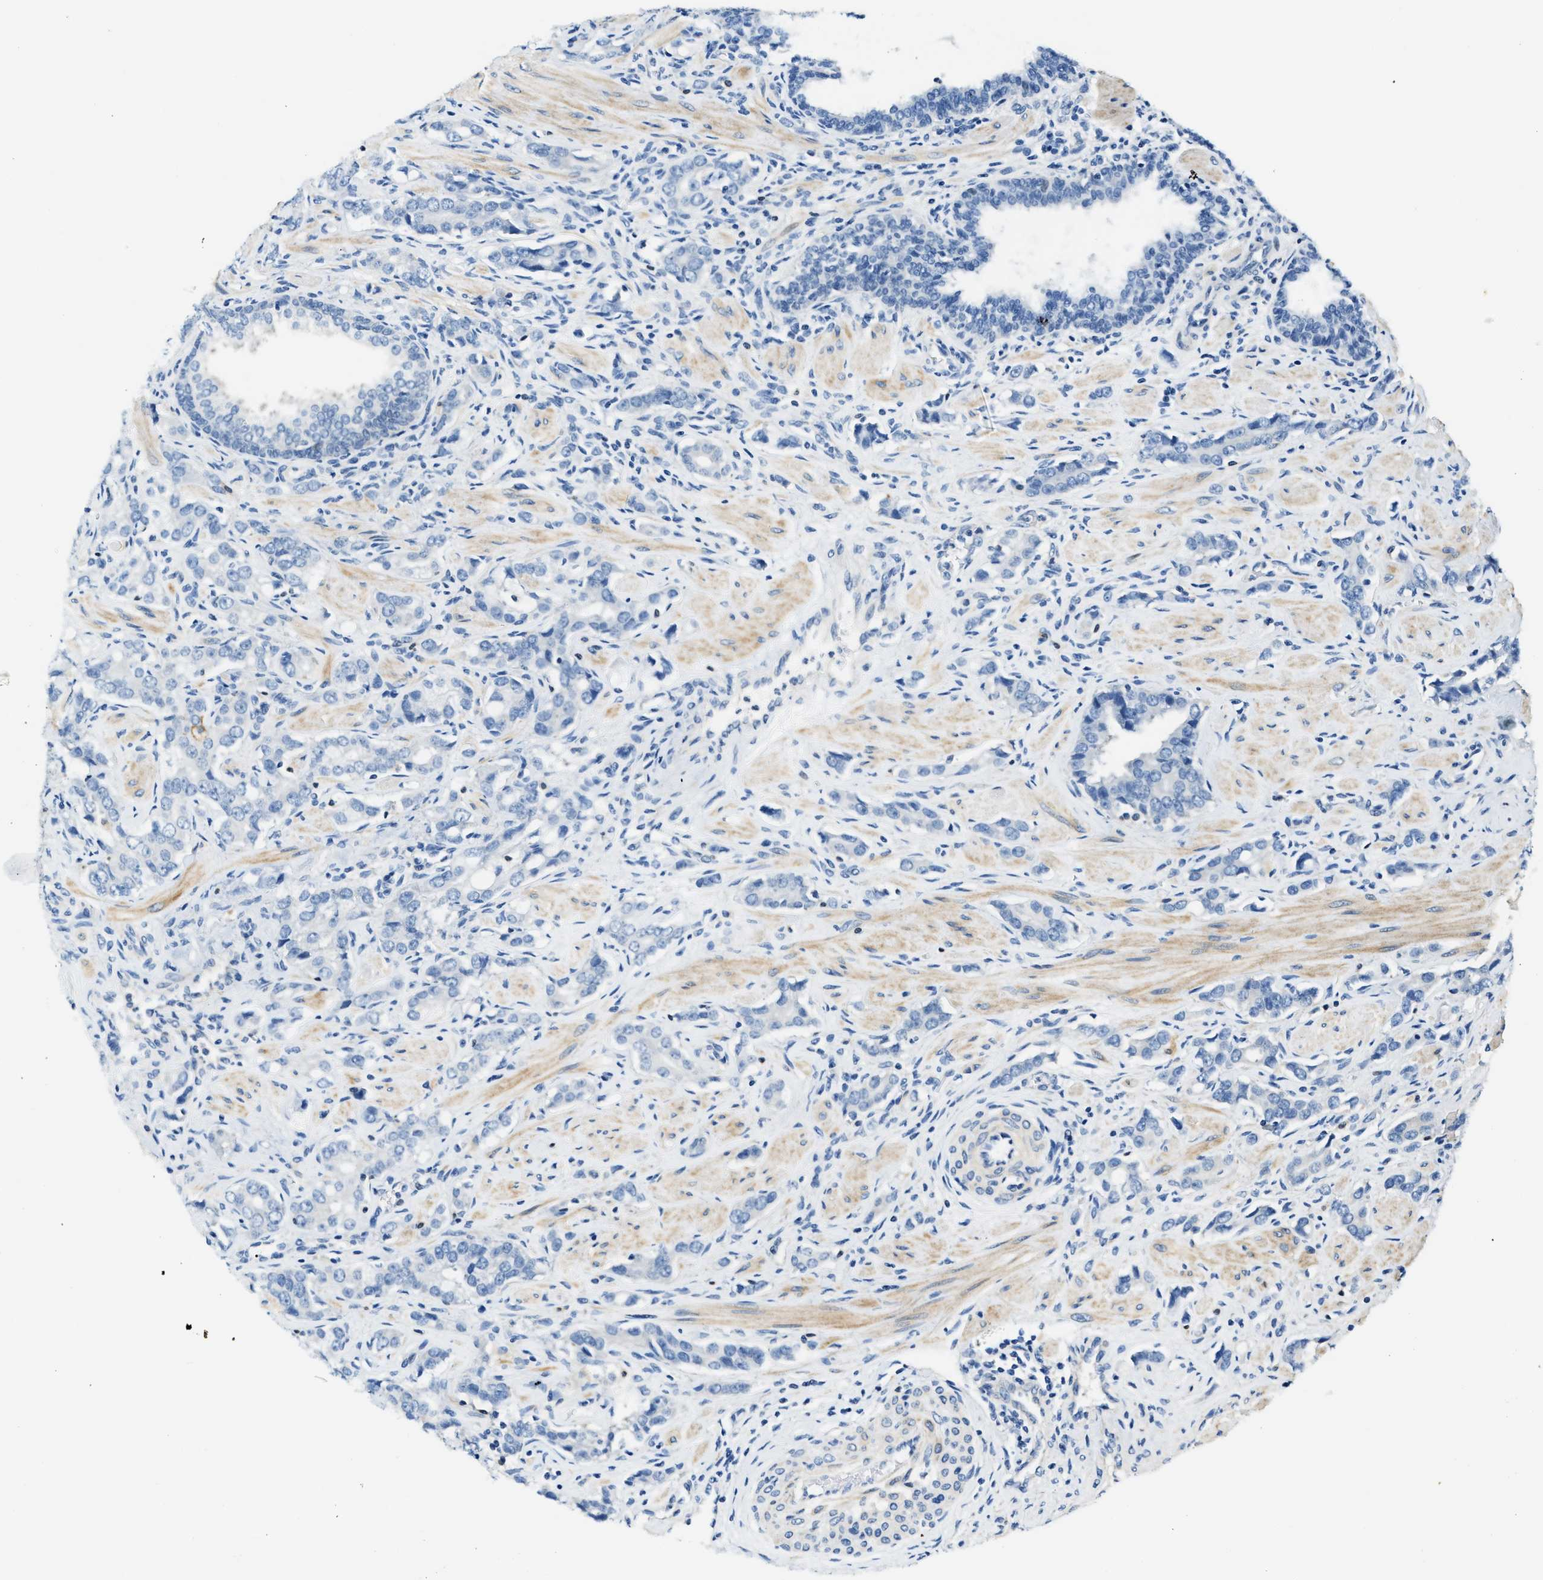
{"staining": {"intensity": "negative", "quantity": "none", "location": "none"}, "tissue": "prostate cancer", "cell_type": "Tumor cells", "image_type": "cancer", "snomed": [{"axis": "morphology", "description": "Adenocarcinoma, High grade"}, {"axis": "topography", "description": "Prostate"}], "caption": "Immunohistochemistry of prostate cancer exhibits no positivity in tumor cells.", "gene": "EIF2AK2", "patient": {"sex": "male", "age": 52}}